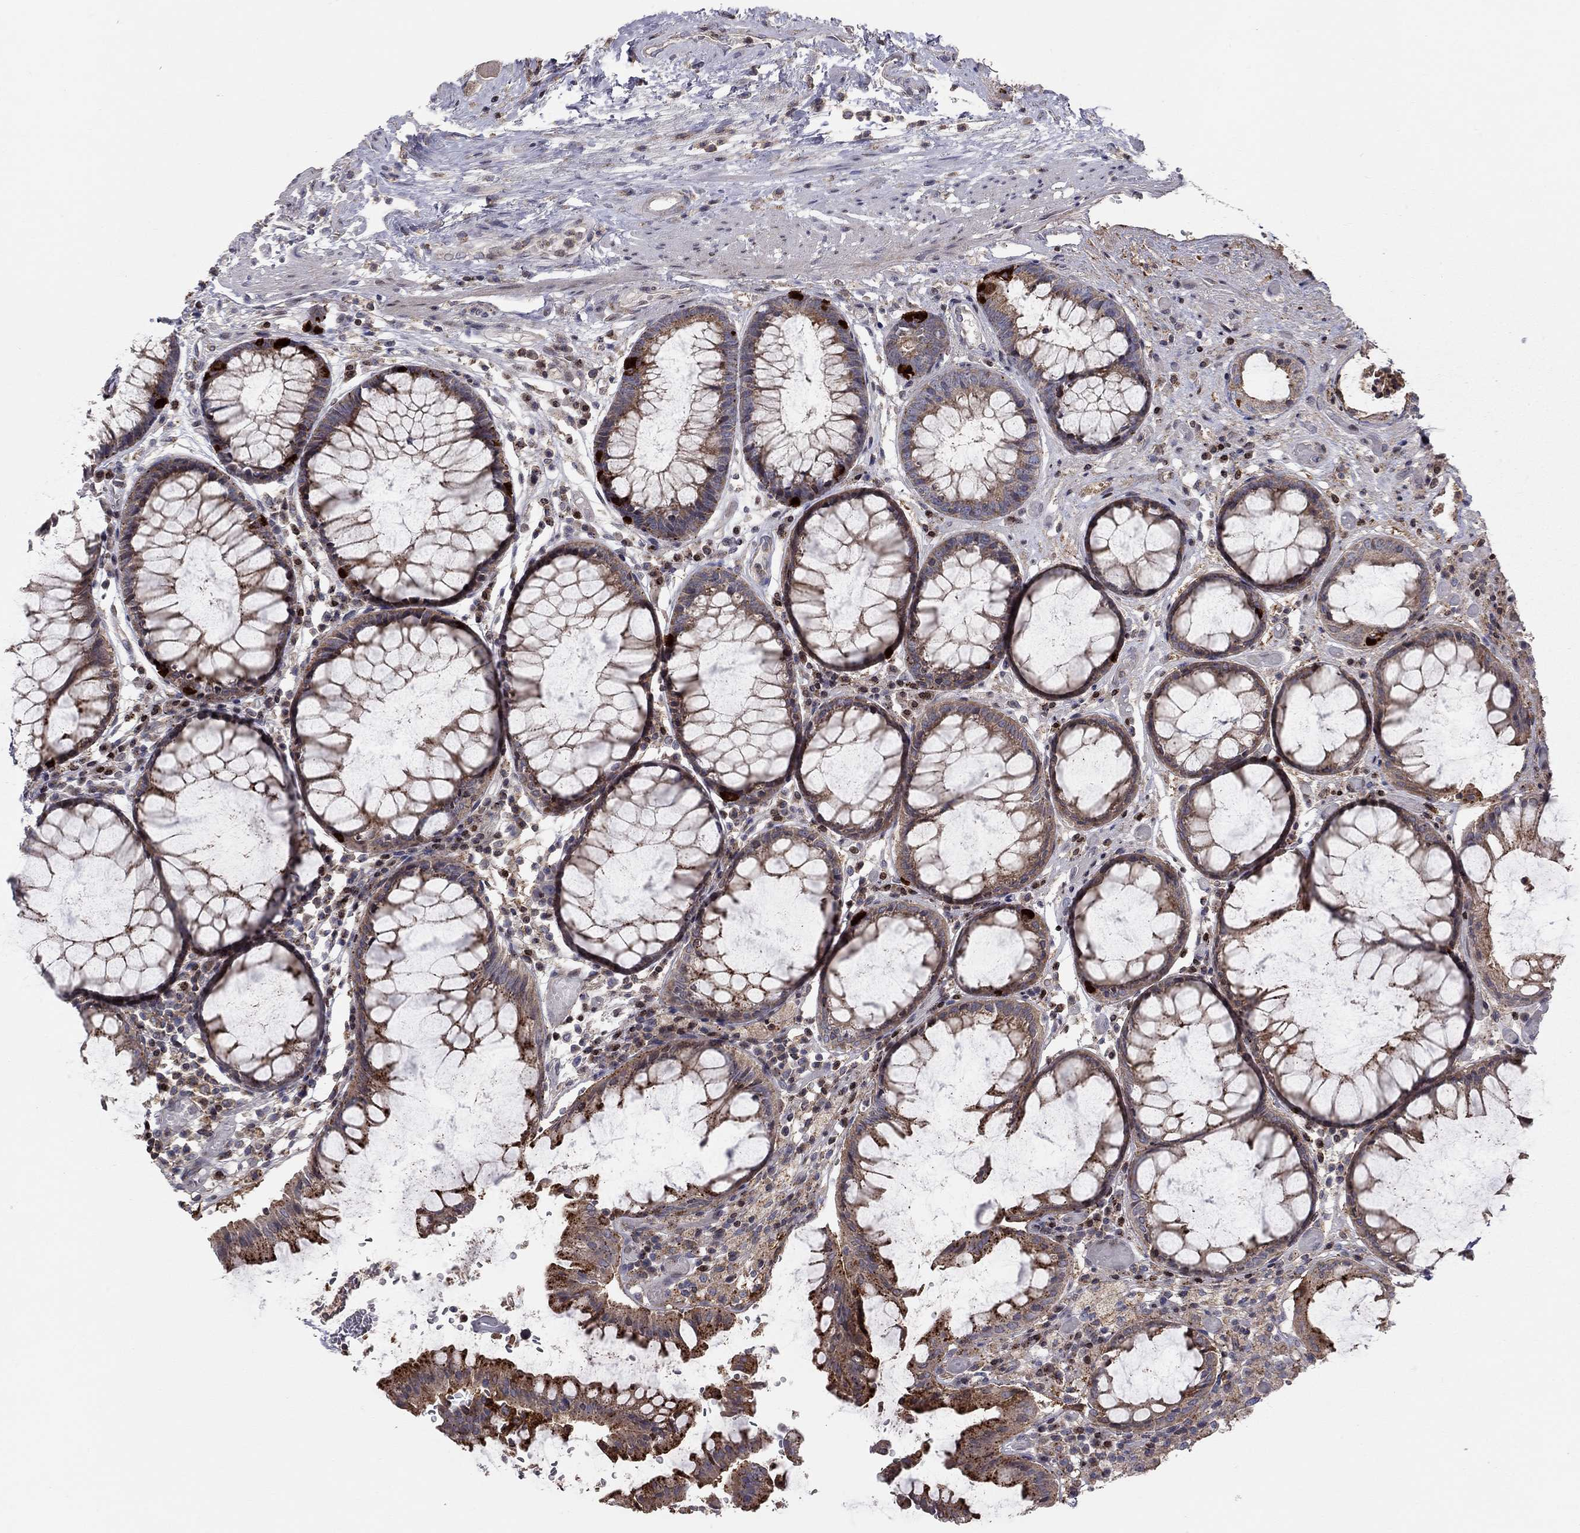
{"staining": {"intensity": "strong", "quantity": "25%-75%", "location": "cytoplasmic/membranous"}, "tissue": "rectum", "cell_type": "Glandular cells", "image_type": "normal", "snomed": [{"axis": "morphology", "description": "Normal tissue, NOS"}, {"axis": "topography", "description": "Rectum"}], "caption": "Protein analysis of benign rectum shows strong cytoplasmic/membranous expression in approximately 25%-75% of glandular cells.", "gene": "ERN2", "patient": {"sex": "female", "age": 68}}